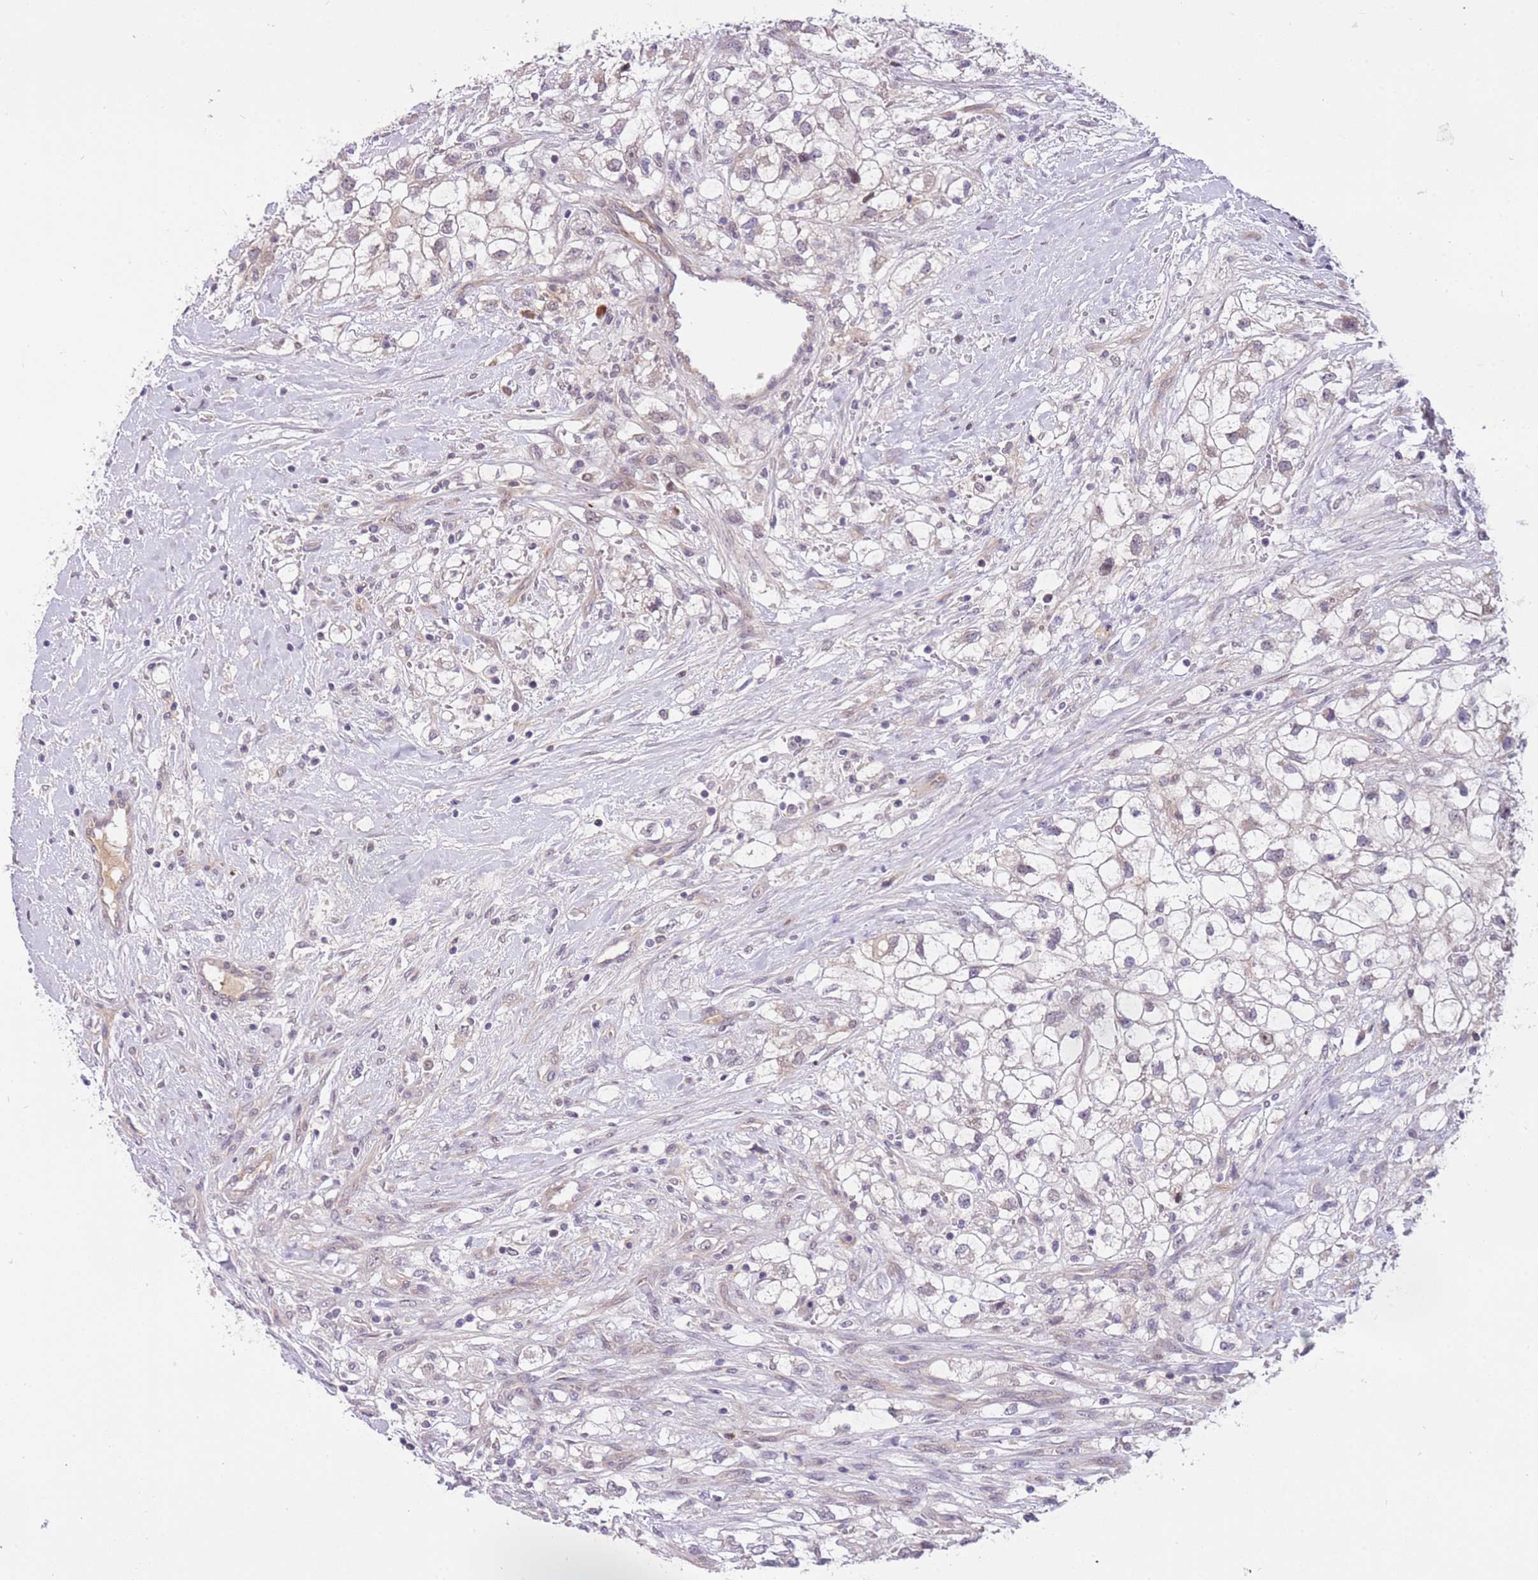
{"staining": {"intensity": "weak", "quantity": "<25%", "location": "cytoplasmic/membranous"}, "tissue": "renal cancer", "cell_type": "Tumor cells", "image_type": "cancer", "snomed": [{"axis": "morphology", "description": "Adenocarcinoma, NOS"}, {"axis": "topography", "description": "Kidney"}], "caption": "Renal cancer stained for a protein using immunohistochemistry (IHC) exhibits no staining tumor cells.", "gene": "MAGEF1", "patient": {"sex": "male", "age": 59}}